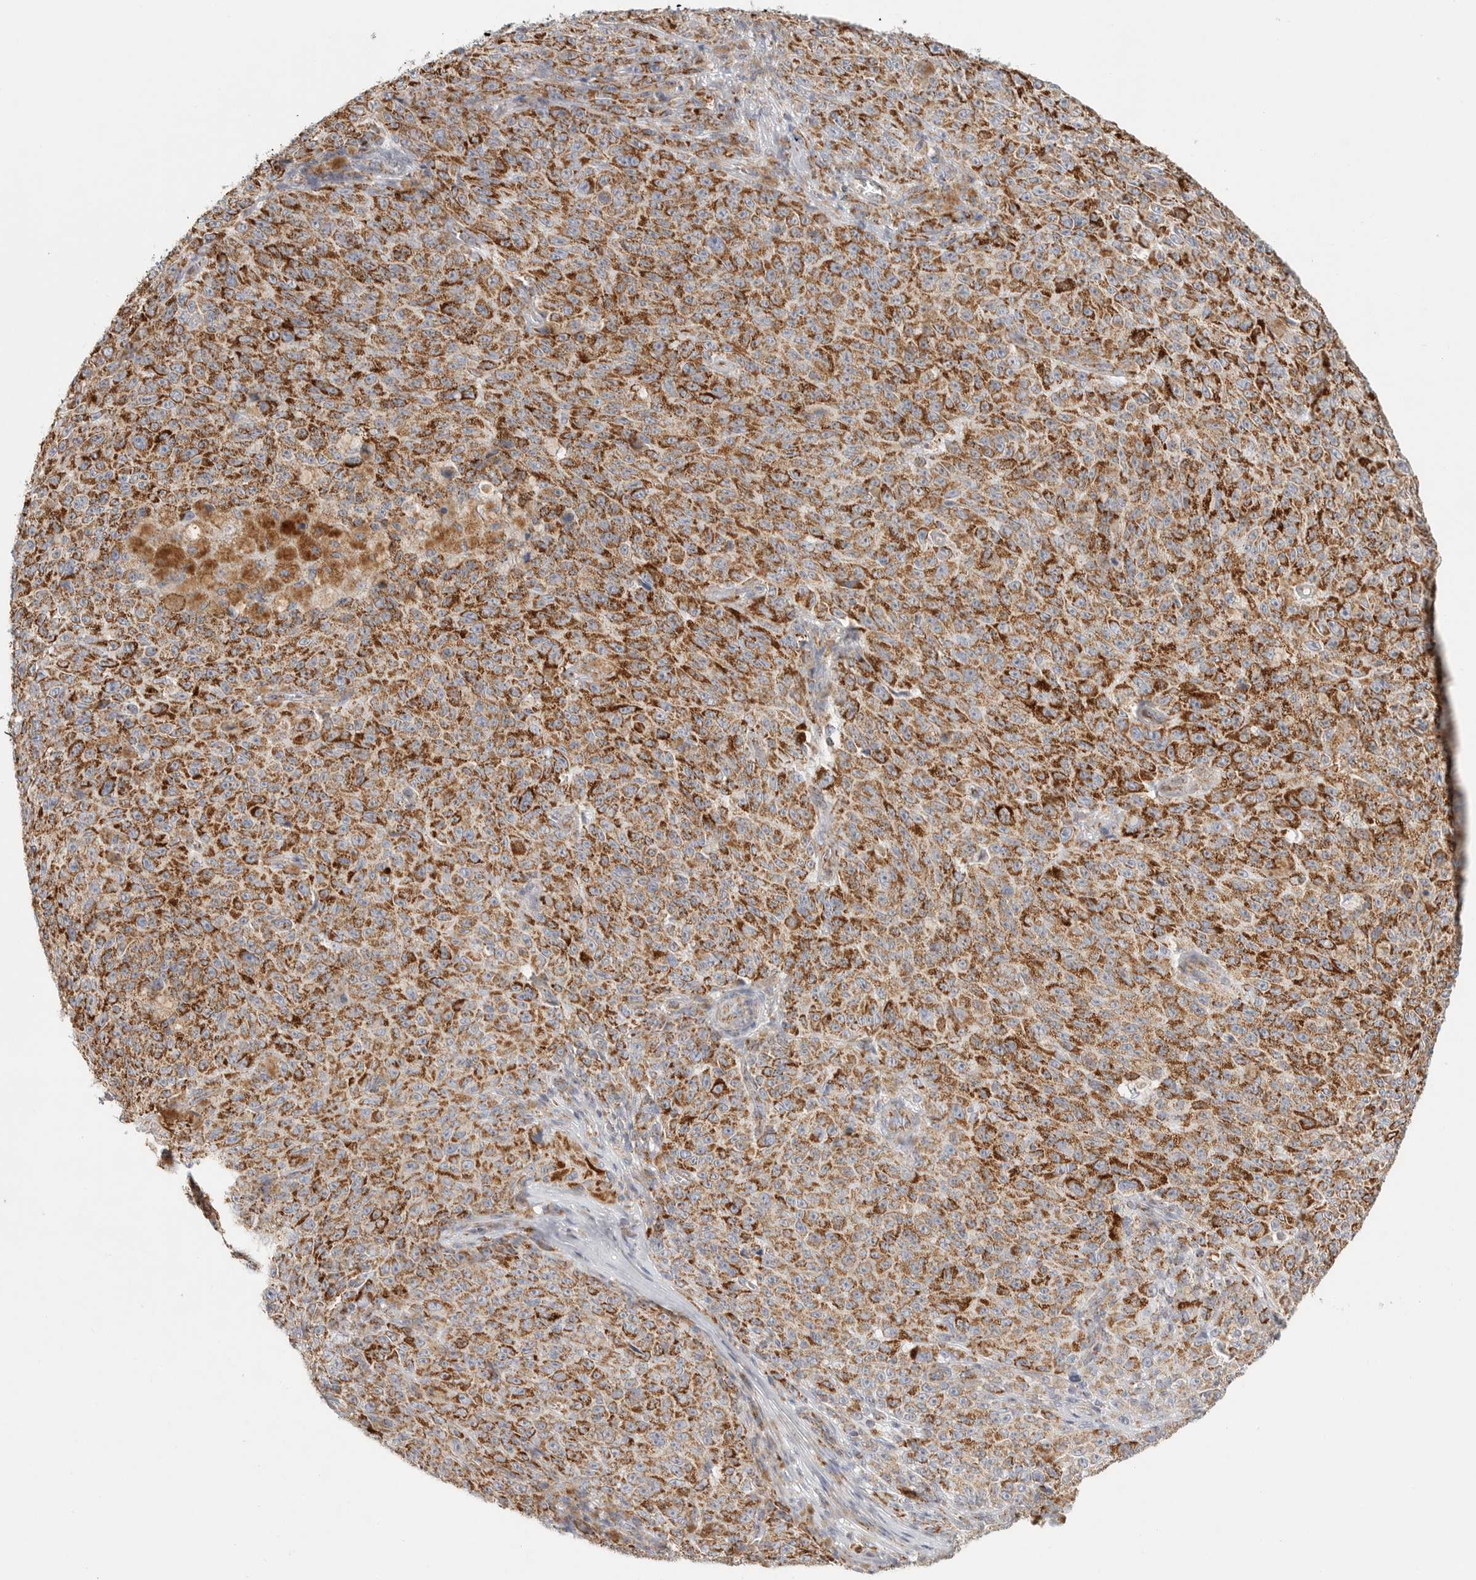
{"staining": {"intensity": "strong", "quantity": ">75%", "location": "cytoplasmic/membranous"}, "tissue": "melanoma", "cell_type": "Tumor cells", "image_type": "cancer", "snomed": [{"axis": "morphology", "description": "Malignant melanoma, NOS"}, {"axis": "topography", "description": "Skin"}], "caption": "Immunohistochemistry (IHC) (DAB) staining of human melanoma displays strong cytoplasmic/membranous protein positivity in about >75% of tumor cells. Using DAB (3,3'-diaminobenzidine) (brown) and hematoxylin (blue) stains, captured at high magnification using brightfield microscopy.", "gene": "SLC25A26", "patient": {"sex": "female", "age": 82}}